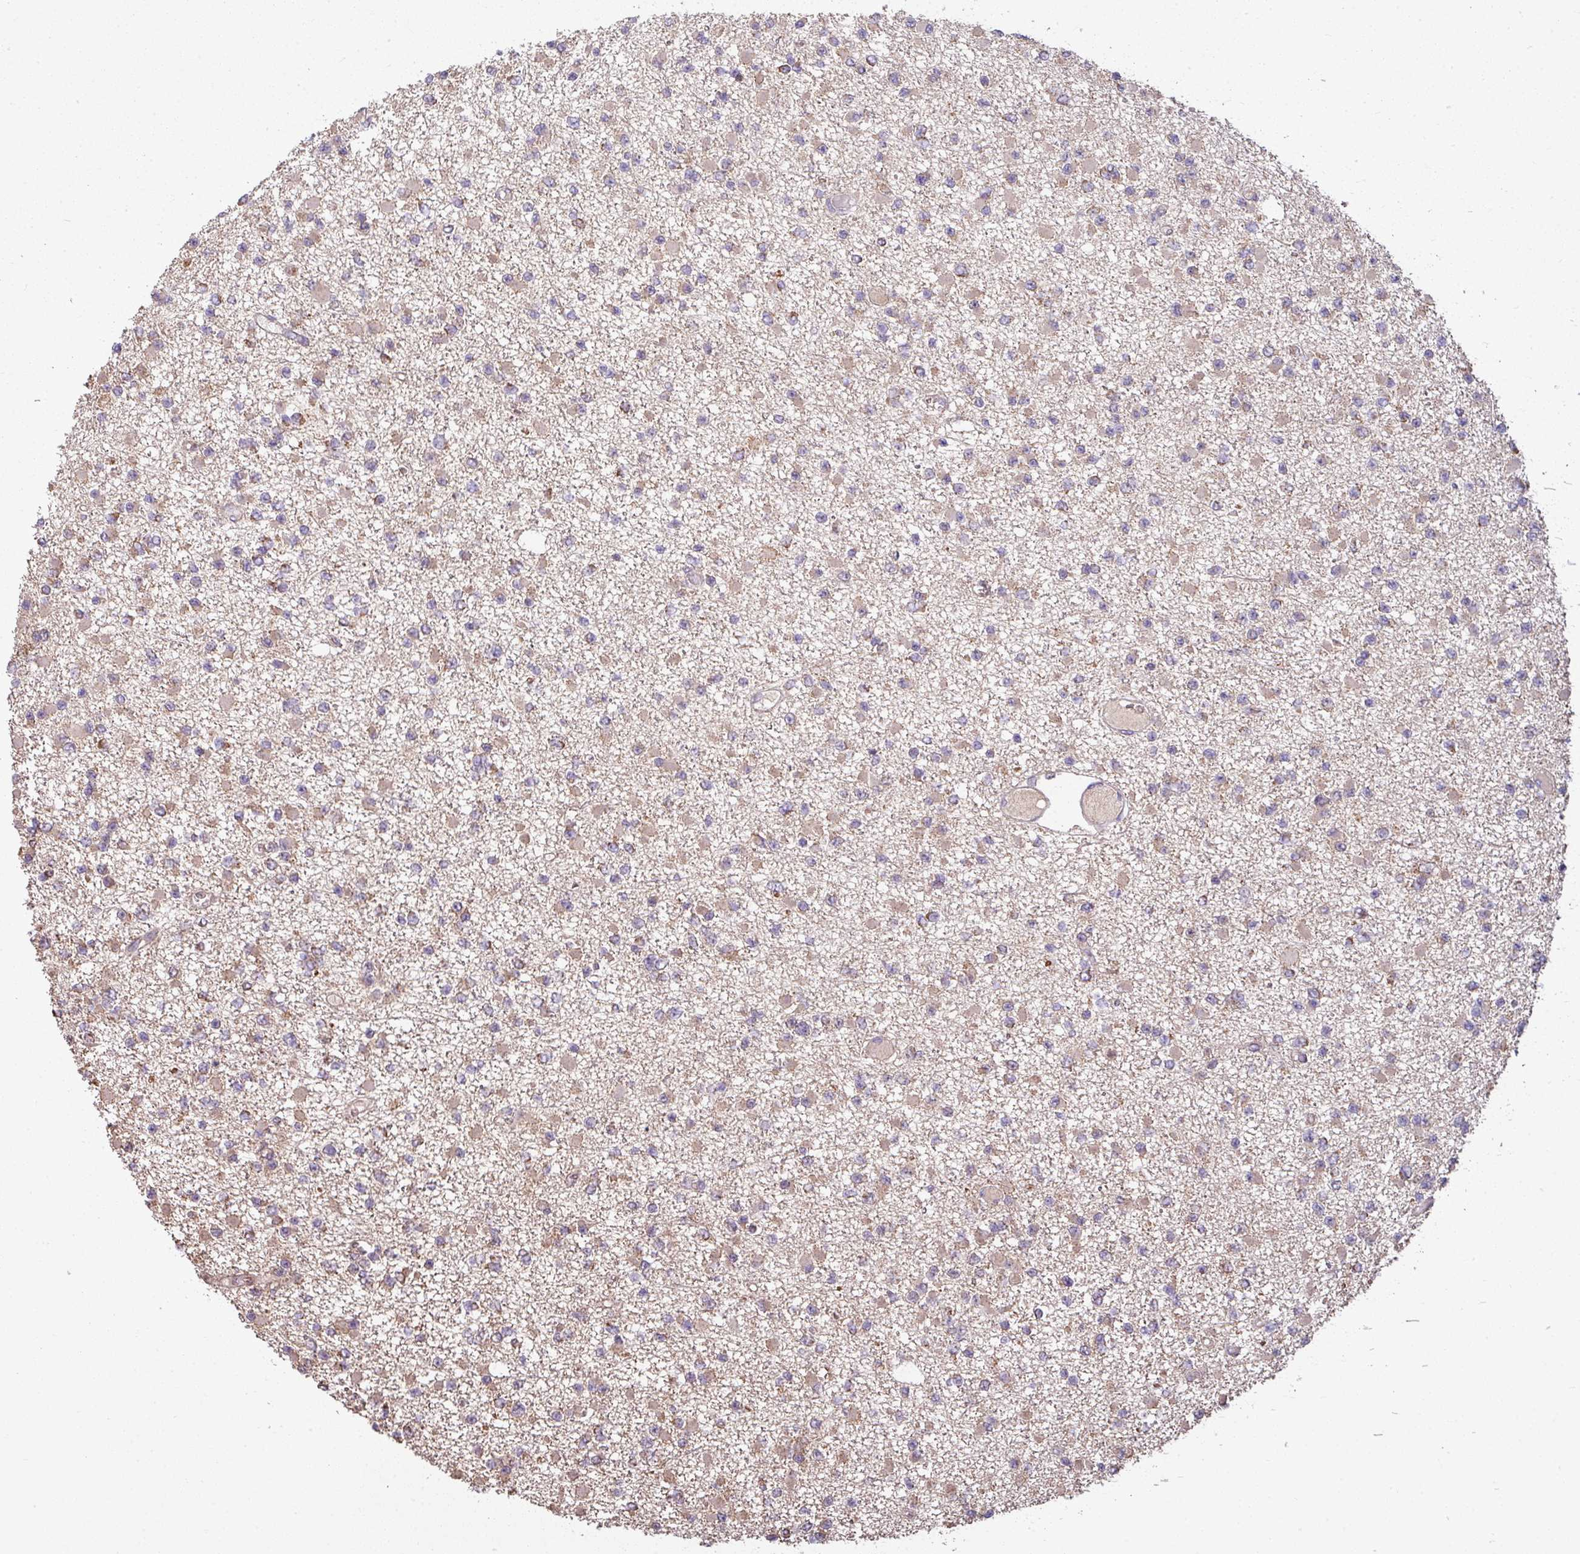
{"staining": {"intensity": "weak", "quantity": ">75%", "location": "cytoplasmic/membranous"}, "tissue": "glioma", "cell_type": "Tumor cells", "image_type": "cancer", "snomed": [{"axis": "morphology", "description": "Glioma, malignant, Low grade"}, {"axis": "topography", "description": "Brain"}], "caption": "Immunohistochemical staining of human glioma displays low levels of weak cytoplasmic/membranous protein expression in approximately >75% of tumor cells. (IHC, brightfield microscopy, high magnification).", "gene": "PALS2", "patient": {"sex": "female", "age": 22}}